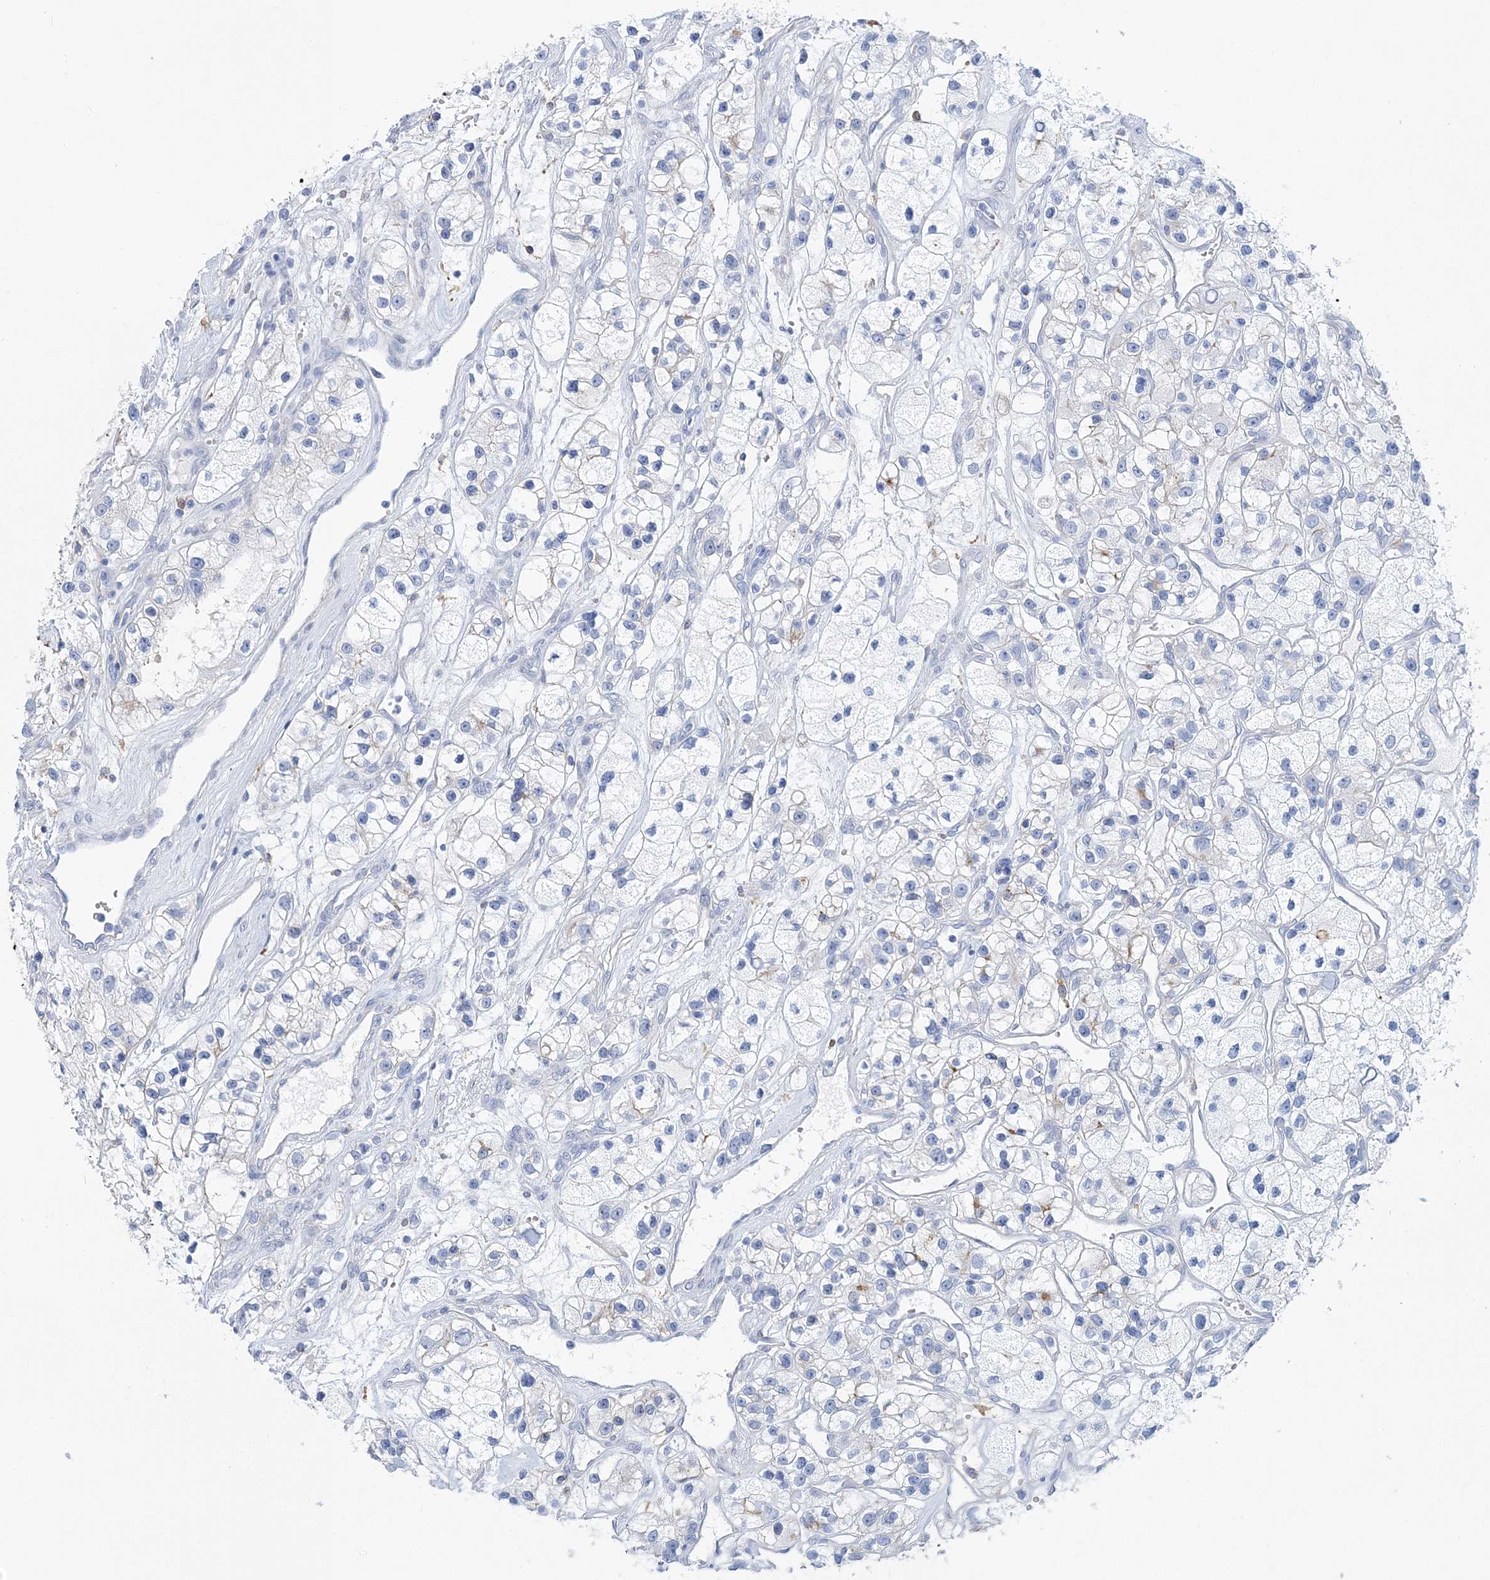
{"staining": {"intensity": "negative", "quantity": "none", "location": "none"}, "tissue": "renal cancer", "cell_type": "Tumor cells", "image_type": "cancer", "snomed": [{"axis": "morphology", "description": "Adenocarcinoma, NOS"}, {"axis": "topography", "description": "Kidney"}], "caption": "Immunohistochemistry photomicrograph of renal cancer stained for a protein (brown), which displays no staining in tumor cells.", "gene": "NKX6-1", "patient": {"sex": "female", "age": 57}}